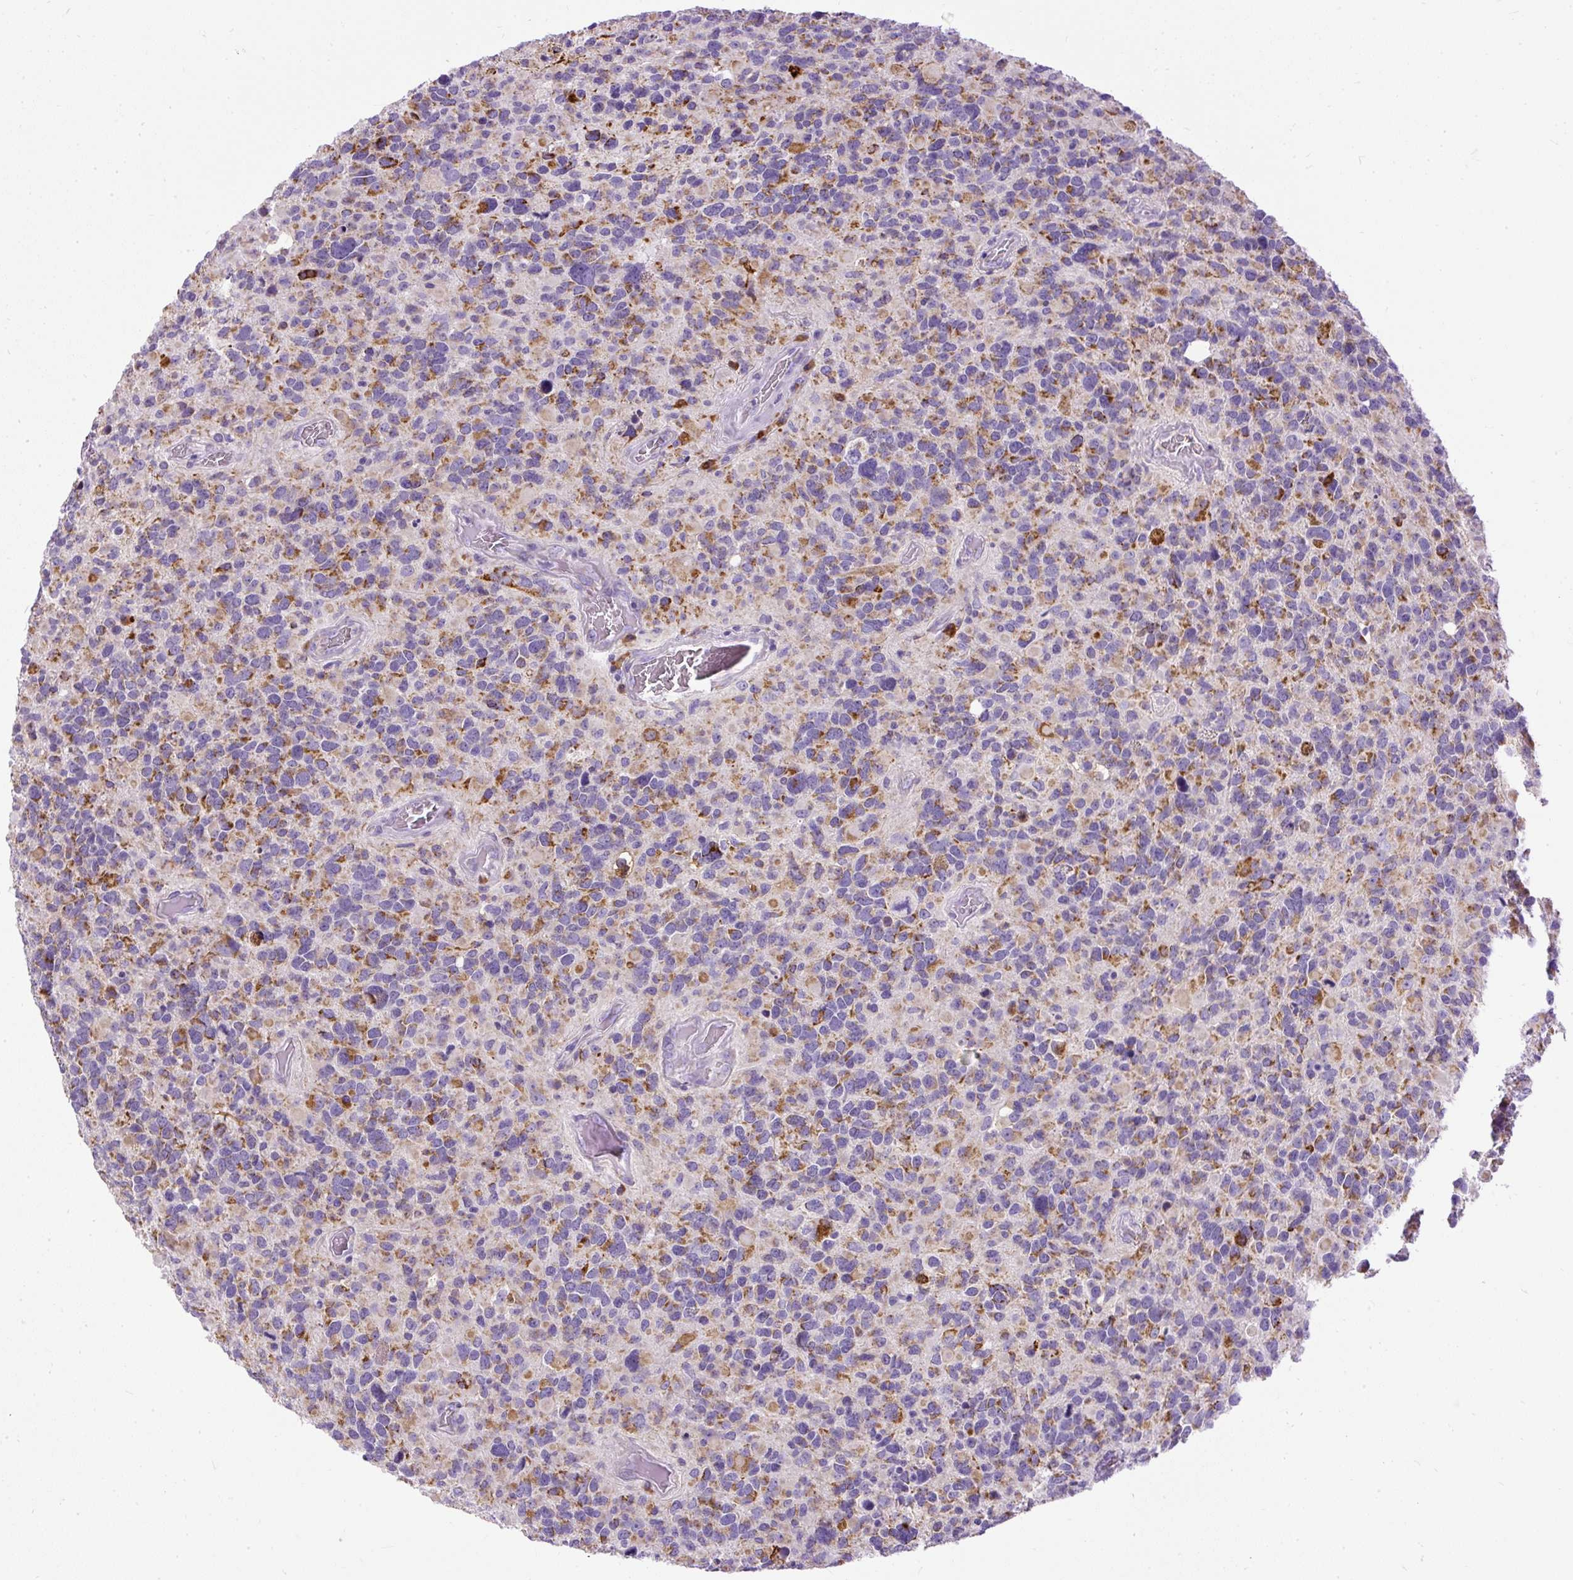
{"staining": {"intensity": "moderate", "quantity": "25%-75%", "location": "cytoplasmic/membranous"}, "tissue": "glioma", "cell_type": "Tumor cells", "image_type": "cancer", "snomed": [{"axis": "morphology", "description": "Glioma, malignant, High grade"}, {"axis": "topography", "description": "Brain"}], "caption": "Immunohistochemical staining of glioma exhibits medium levels of moderate cytoplasmic/membranous staining in approximately 25%-75% of tumor cells. (DAB (3,3'-diaminobenzidine) = brown stain, brightfield microscopy at high magnification).", "gene": "SYBU", "patient": {"sex": "female", "age": 40}}